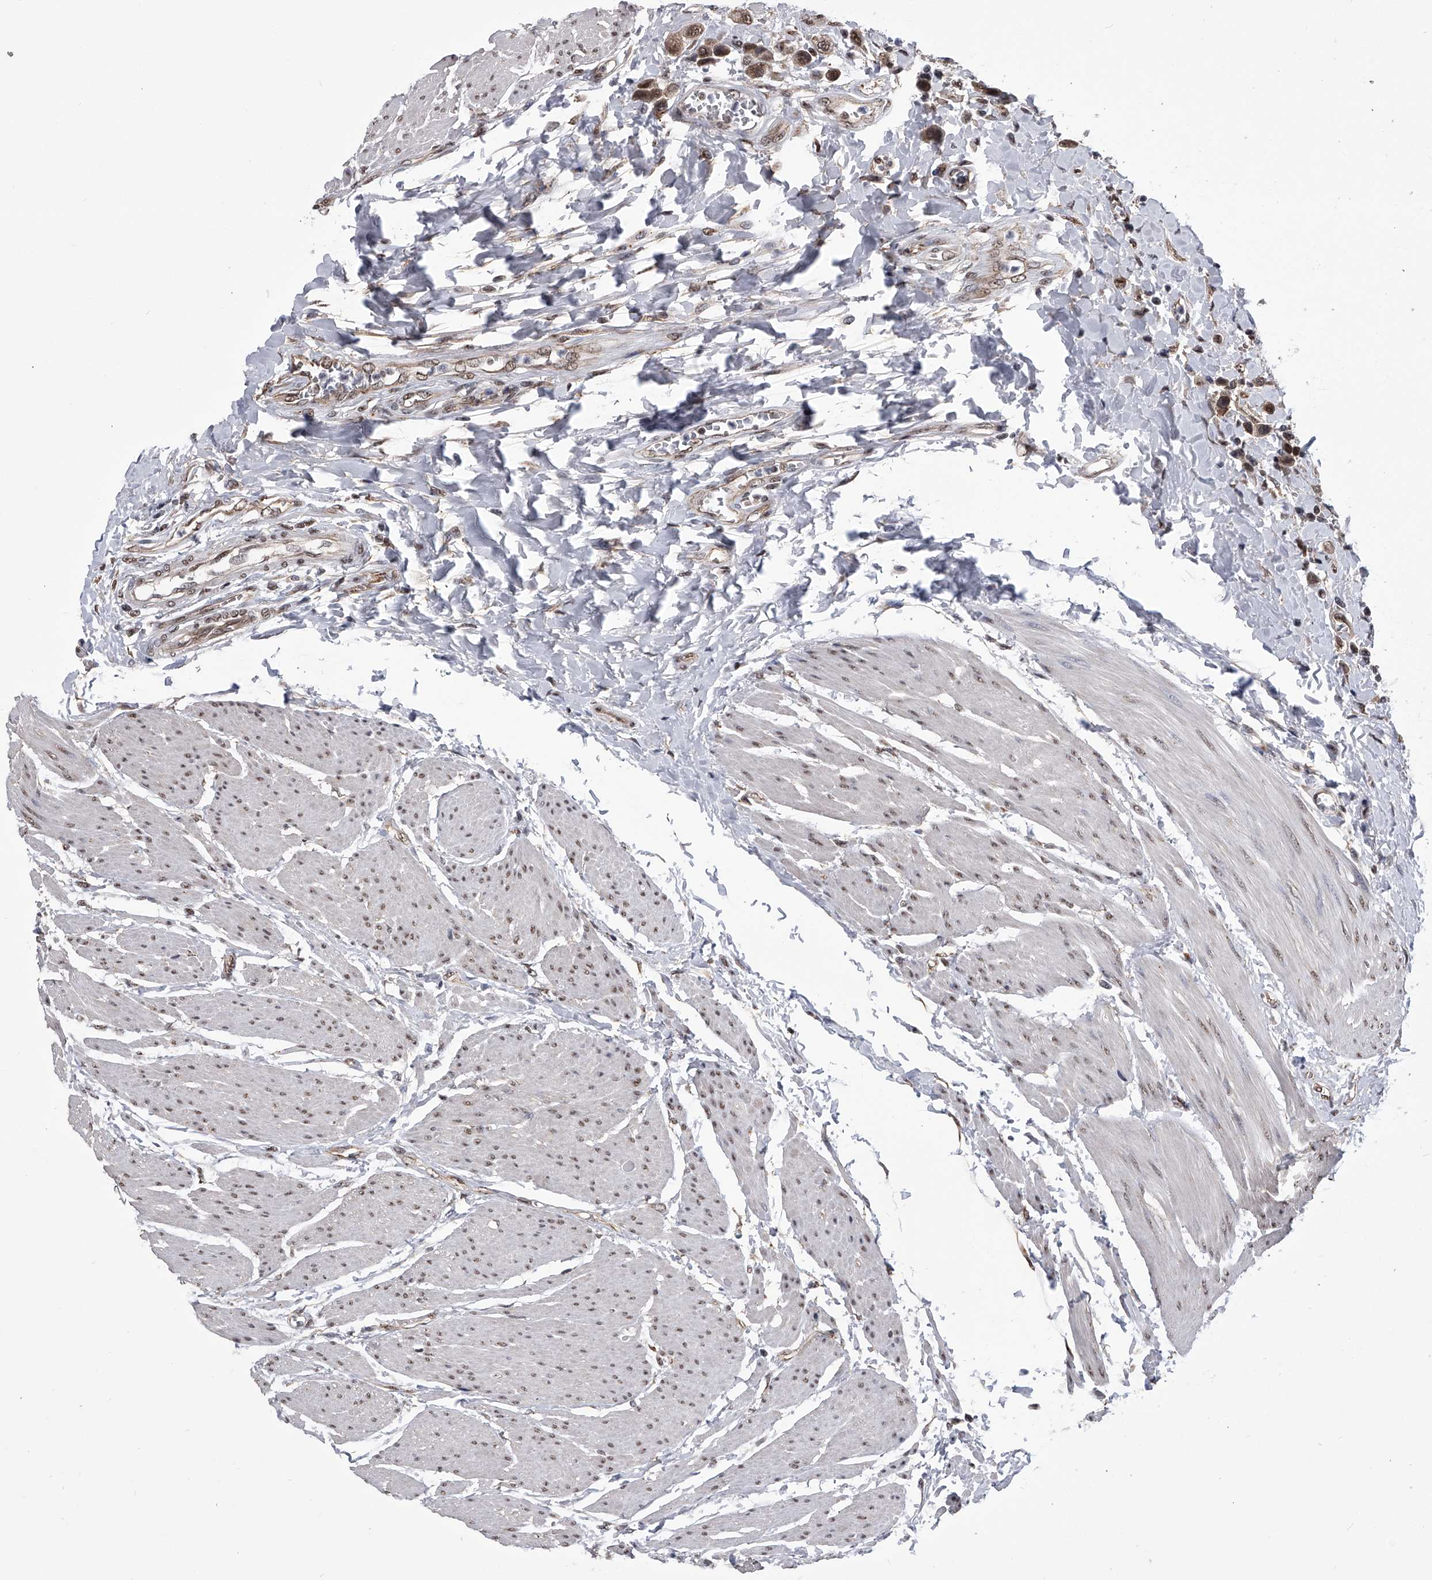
{"staining": {"intensity": "moderate", "quantity": ">75%", "location": "cytoplasmic/membranous,nuclear"}, "tissue": "urothelial cancer", "cell_type": "Tumor cells", "image_type": "cancer", "snomed": [{"axis": "morphology", "description": "Urothelial carcinoma, High grade"}, {"axis": "topography", "description": "Urinary bladder"}], "caption": "Immunohistochemical staining of high-grade urothelial carcinoma reveals medium levels of moderate cytoplasmic/membranous and nuclear protein positivity in about >75% of tumor cells.", "gene": "ZNF76", "patient": {"sex": "male", "age": 50}}